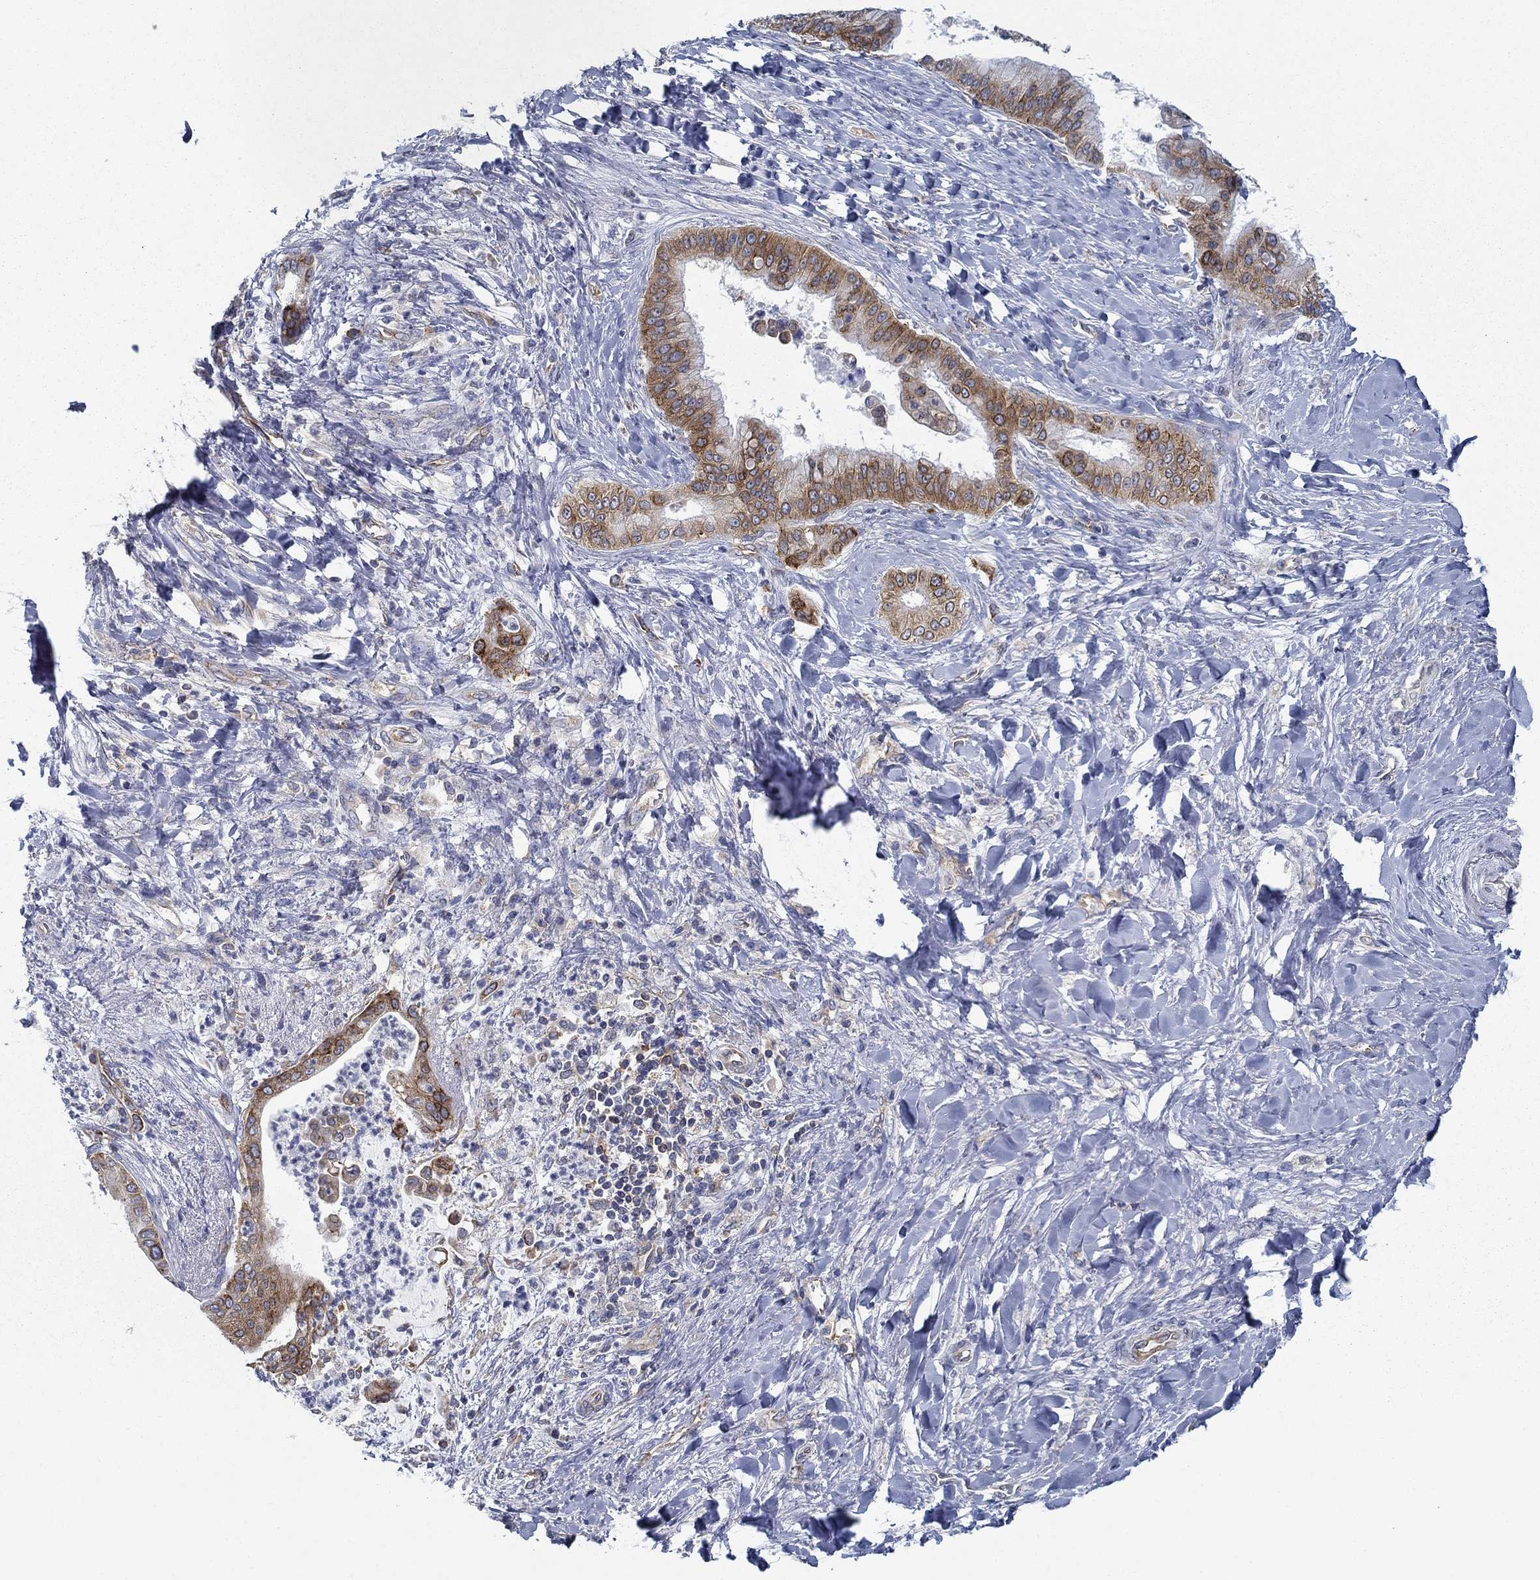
{"staining": {"intensity": "strong", "quantity": "25%-75%", "location": "cytoplasmic/membranous"}, "tissue": "liver cancer", "cell_type": "Tumor cells", "image_type": "cancer", "snomed": [{"axis": "morphology", "description": "Cholangiocarcinoma"}, {"axis": "topography", "description": "Liver"}], "caption": "This is an image of immunohistochemistry (IHC) staining of liver cholangiocarcinoma, which shows strong expression in the cytoplasmic/membranous of tumor cells.", "gene": "FXR1", "patient": {"sex": "female", "age": 54}}